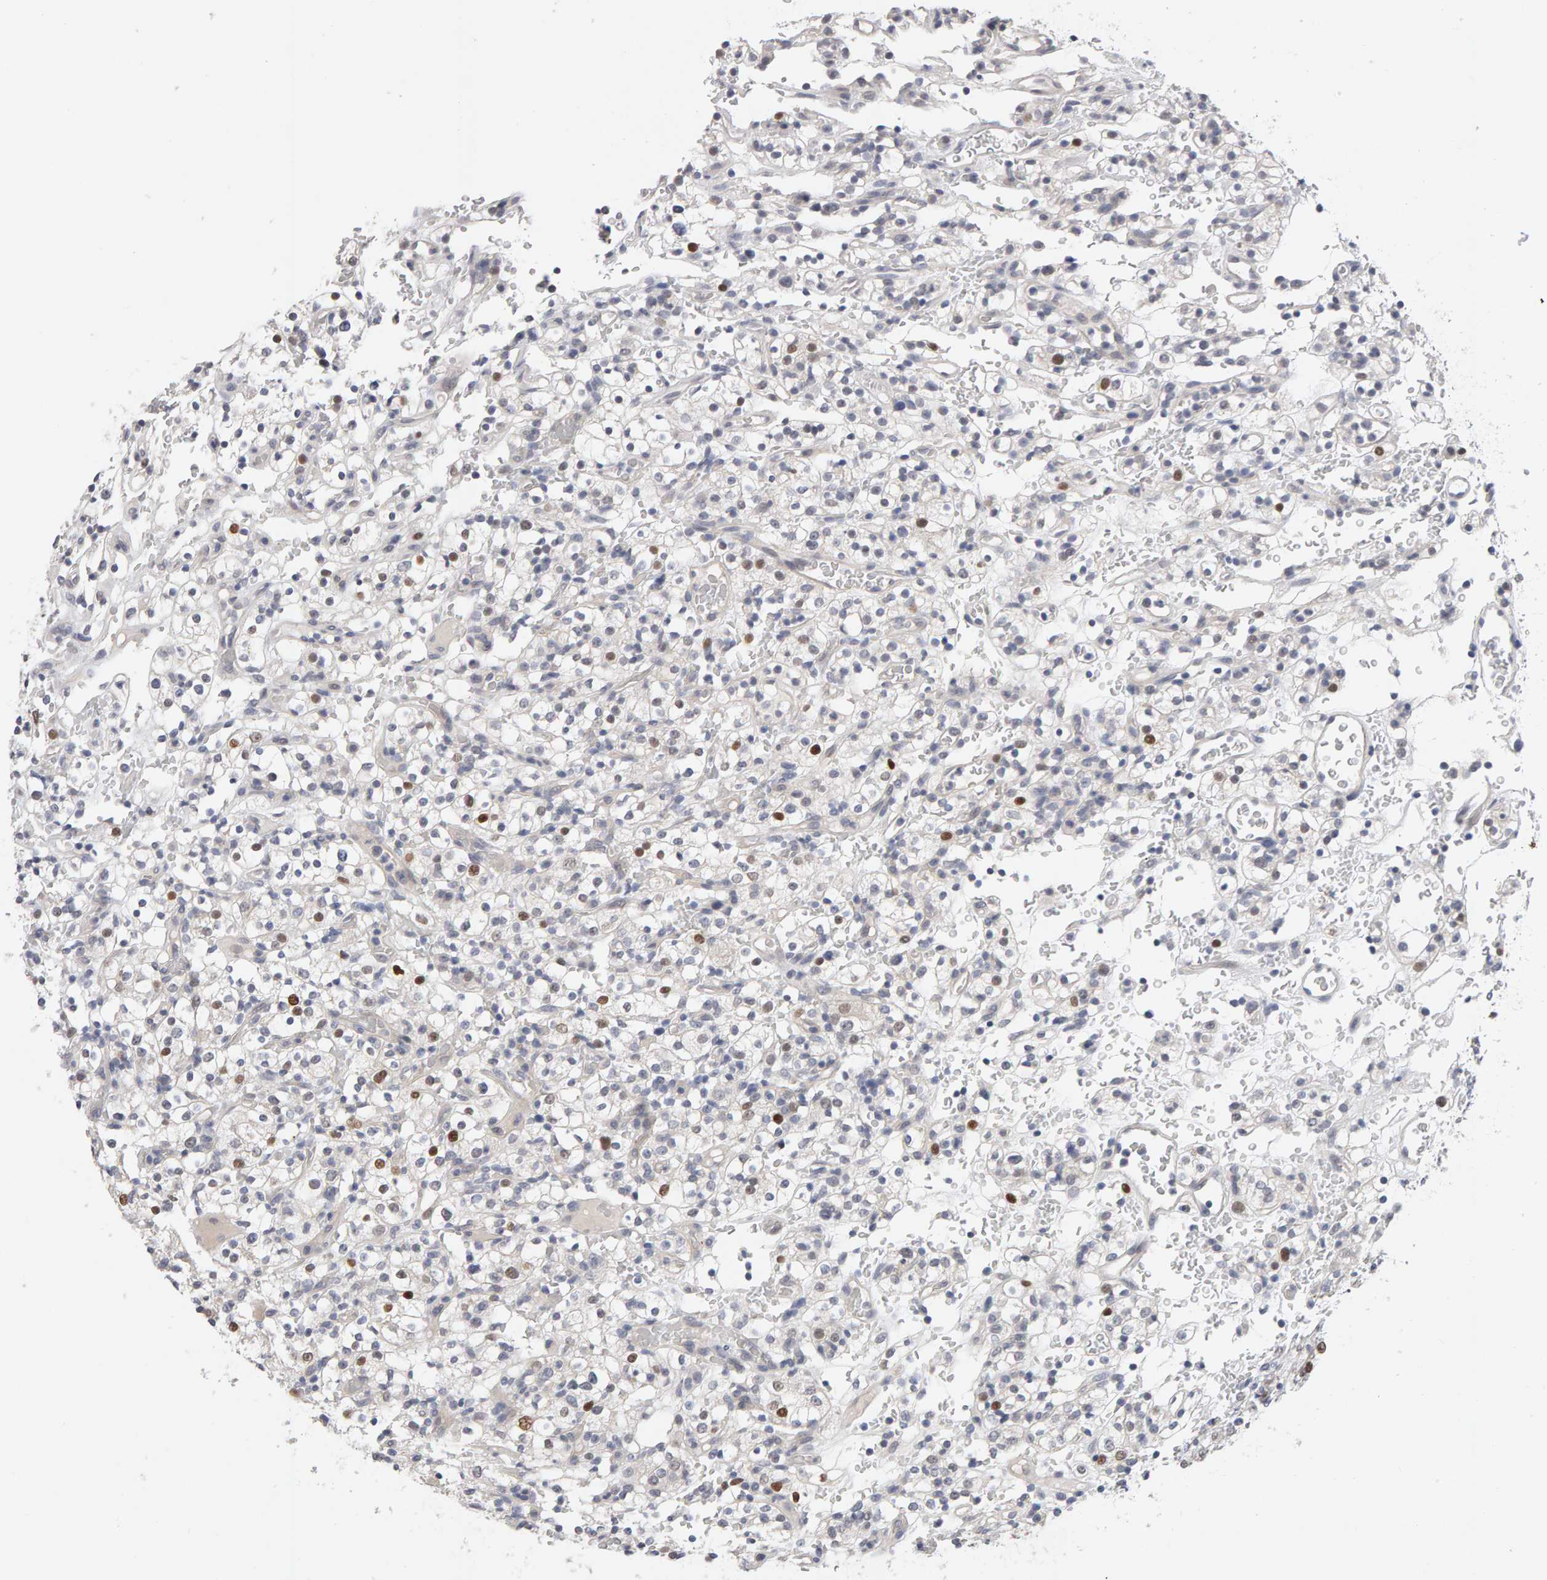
{"staining": {"intensity": "moderate", "quantity": "<25%", "location": "nuclear"}, "tissue": "renal cancer", "cell_type": "Tumor cells", "image_type": "cancer", "snomed": [{"axis": "morphology", "description": "Normal tissue, NOS"}, {"axis": "morphology", "description": "Adenocarcinoma, NOS"}, {"axis": "topography", "description": "Kidney"}], "caption": "A brown stain labels moderate nuclear expression of a protein in renal cancer tumor cells.", "gene": "HNF4A", "patient": {"sex": "female", "age": 72}}